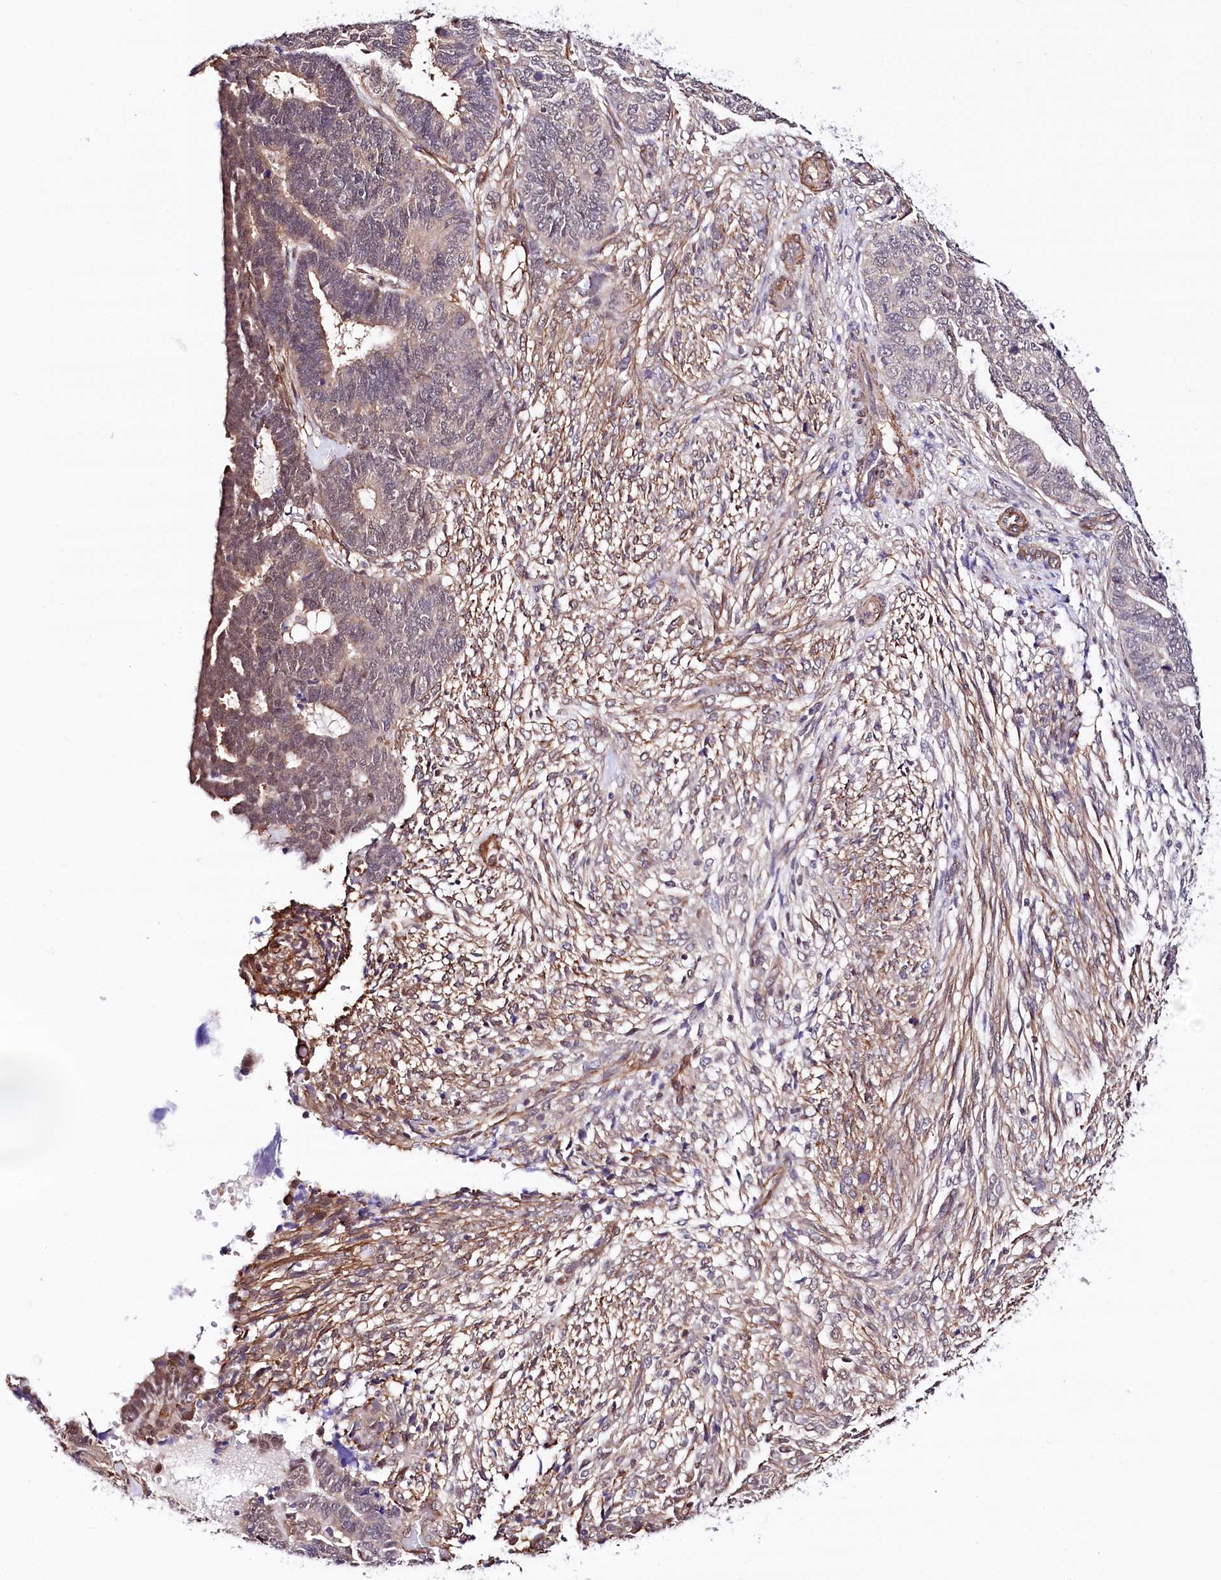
{"staining": {"intensity": "weak", "quantity": "<25%", "location": "cytoplasmic/membranous,nuclear"}, "tissue": "endometrial cancer", "cell_type": "Tumor cells", "image_type": "cancer", "snomed": [{"axis": "morphology", "description": "Adenocarcinoma, NOS"}, {"axis": "topography", "description": "Endometrium"}], "caption": "Image shows no protein positivity in tumor cells of endometrial cancer (adenocarcinoma) tissue.", "gene": "PPP2R5B", "patient": {"sex": "female", "age": 70}}